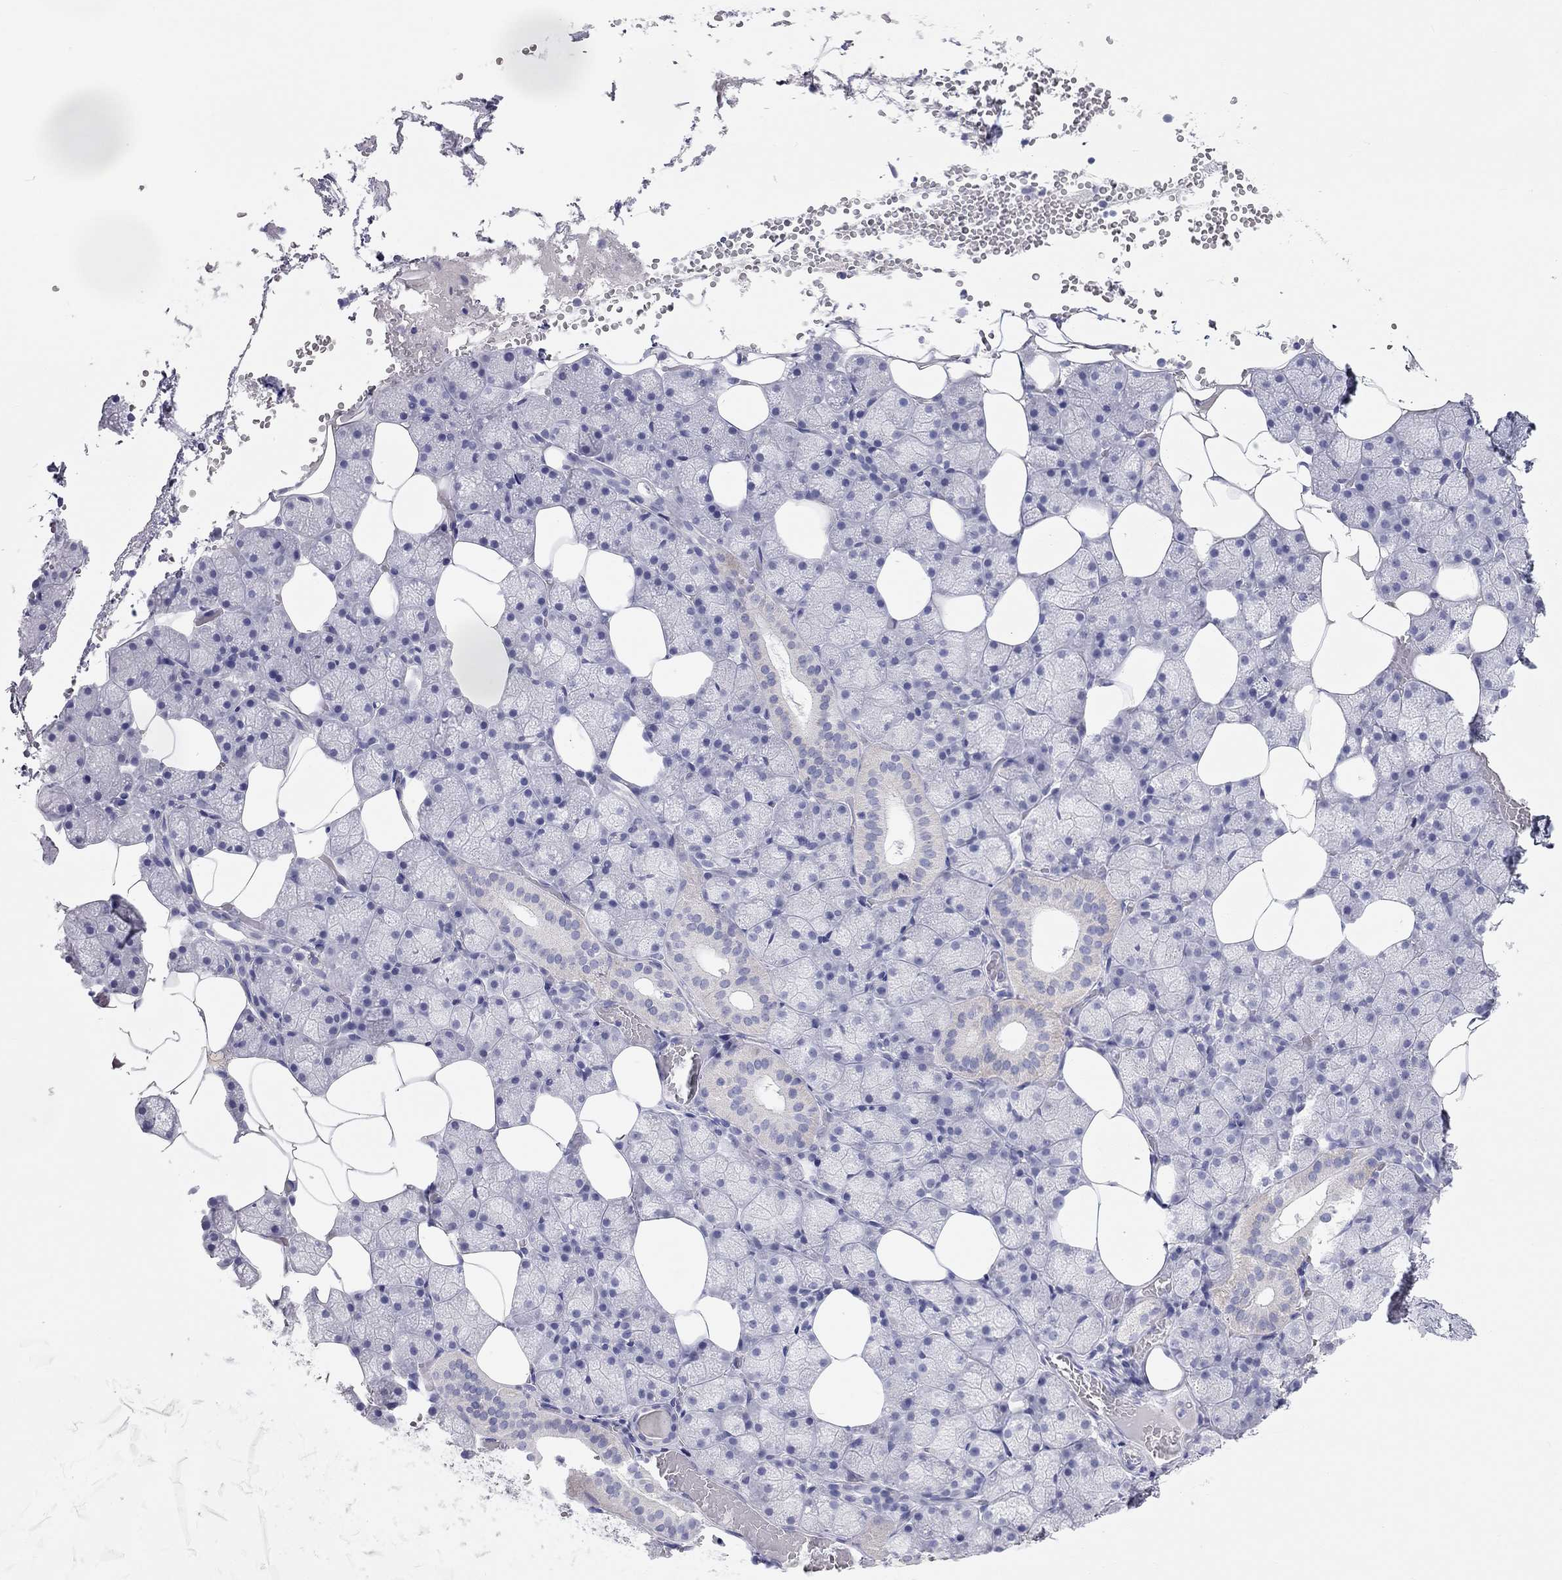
{"staining": {"intensity": "negative", "quantity": "none", "location": "none"}, "tissue": "salivary gland", "cell_type": "Glandular cells", "image_type": "normal", "snomed": [{"axis": "morphology", "description": "Normal tissue, NOS"}, {"axis": "topography", "description": "Salivary gland"}], "caption": "A high-resolution micrograph shows IHC staining of normal salivary gland, which reveals no significant positivity in glandular cells. Brightfield microscopy of IHC stained with DAB (3,3'-diaminobenzidine) (brown) and hematoxylin (blue), captured at high magnification.", "gene": "PCDHGC5", "patient": {"sex": "male", "age": 38}}